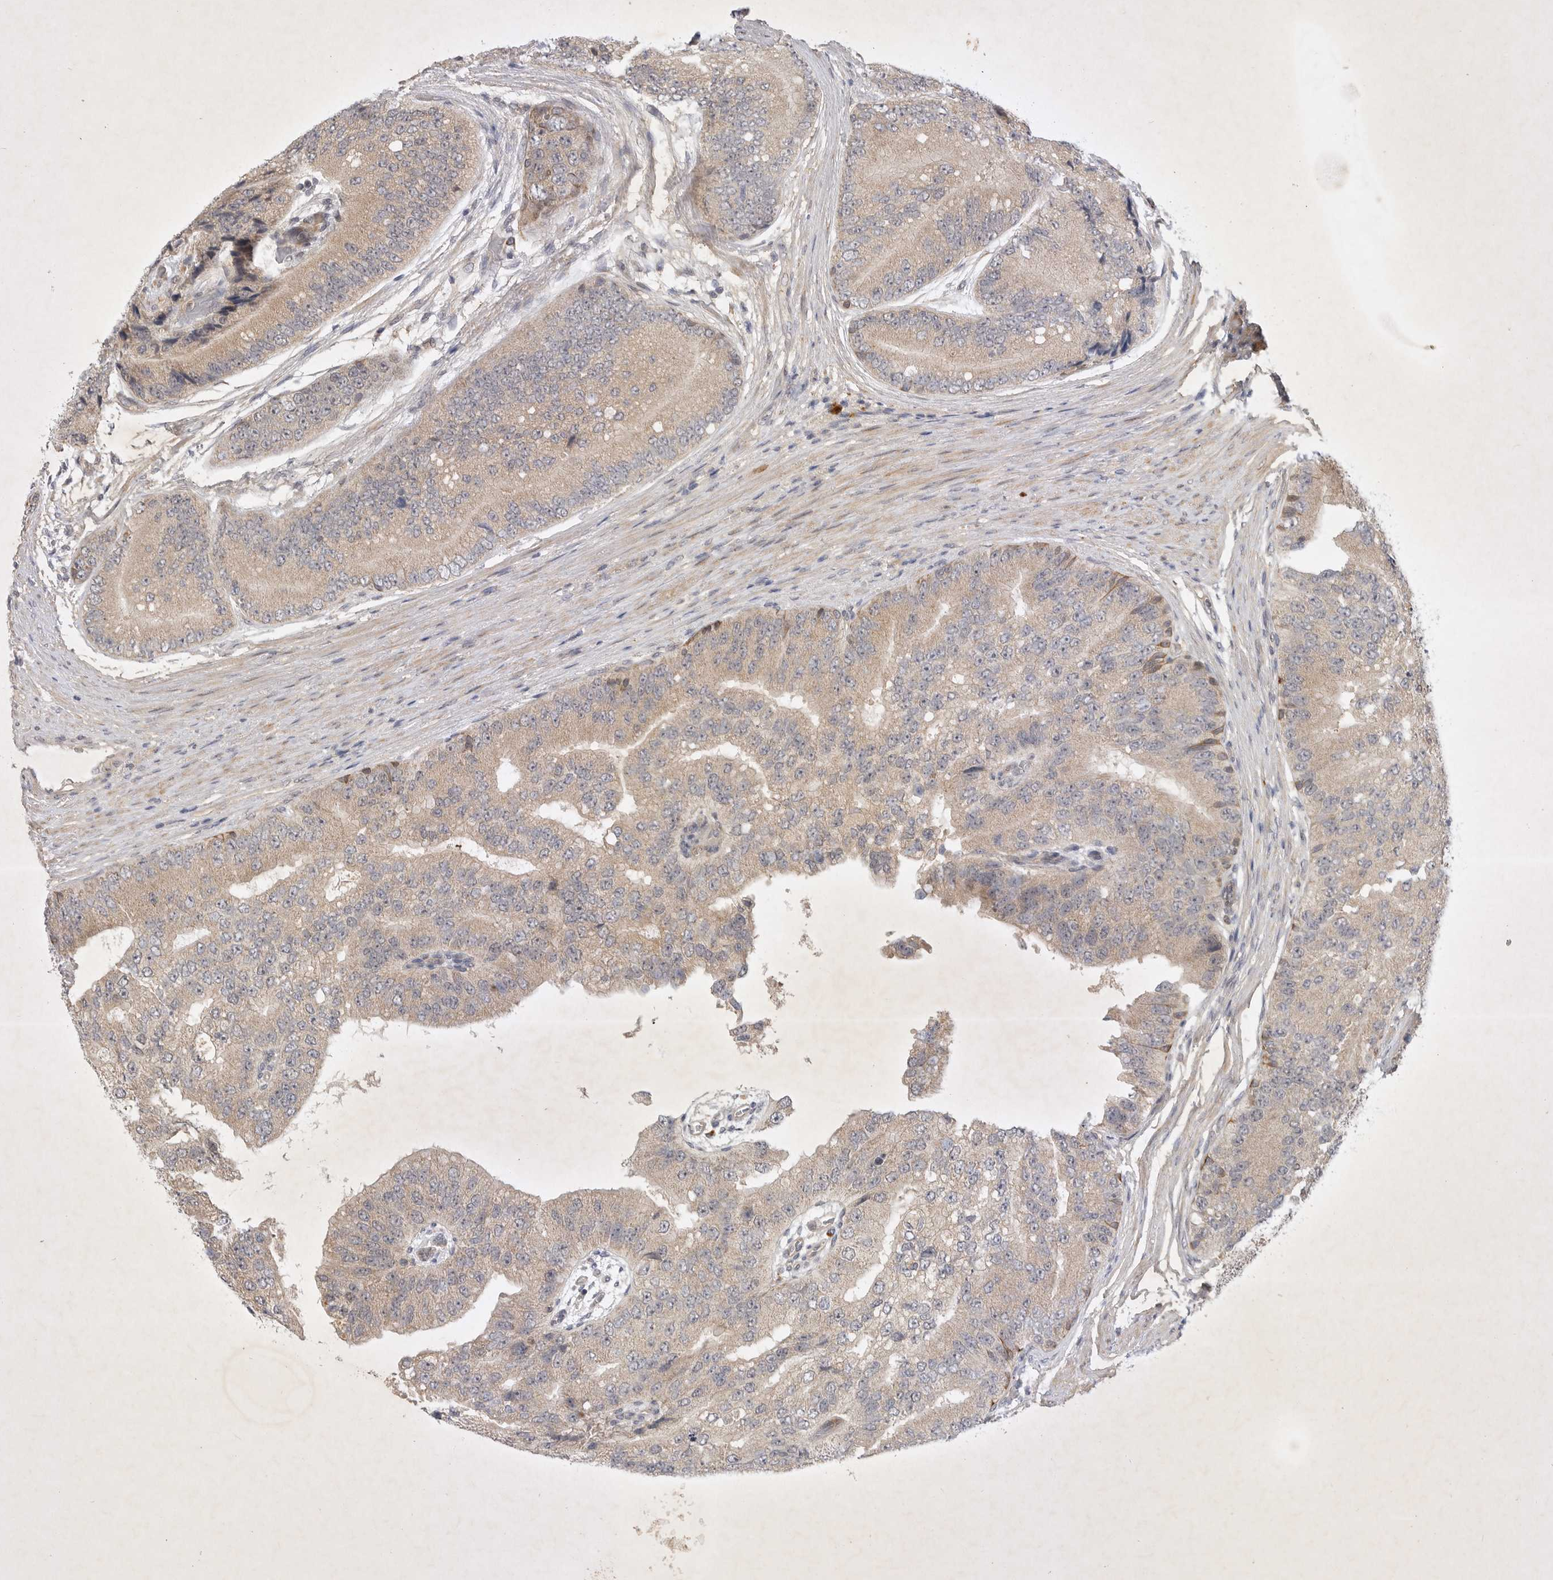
{"staining": {"intensity": "moderate", "quantity": ">75%", "location": "cytoplasmic/membranous"}, "tissue": "prostate cancer", "cell_type": "Tumor cells", "image_type": "cancer", "snomed": [{"axis": "morphology", "description": "Adenocarcinoma, High grade"}, {"axis": "topography", "description": "Prostate"}], "caption": "Immunohistochemical staining of prostate cancer (adenocarcinoma (high-grade)) shows medium levels of moderate cytoplasmic/membranous expression in about >75% of tumor cells. The staining was performed using DAB to visualize the protein expression in brown, while the nuclei were stained in blue with hematoxylin (Magnification: 20x).", "gene": "PTPDC1", "patient": {"sex": "male", "age": 70}}